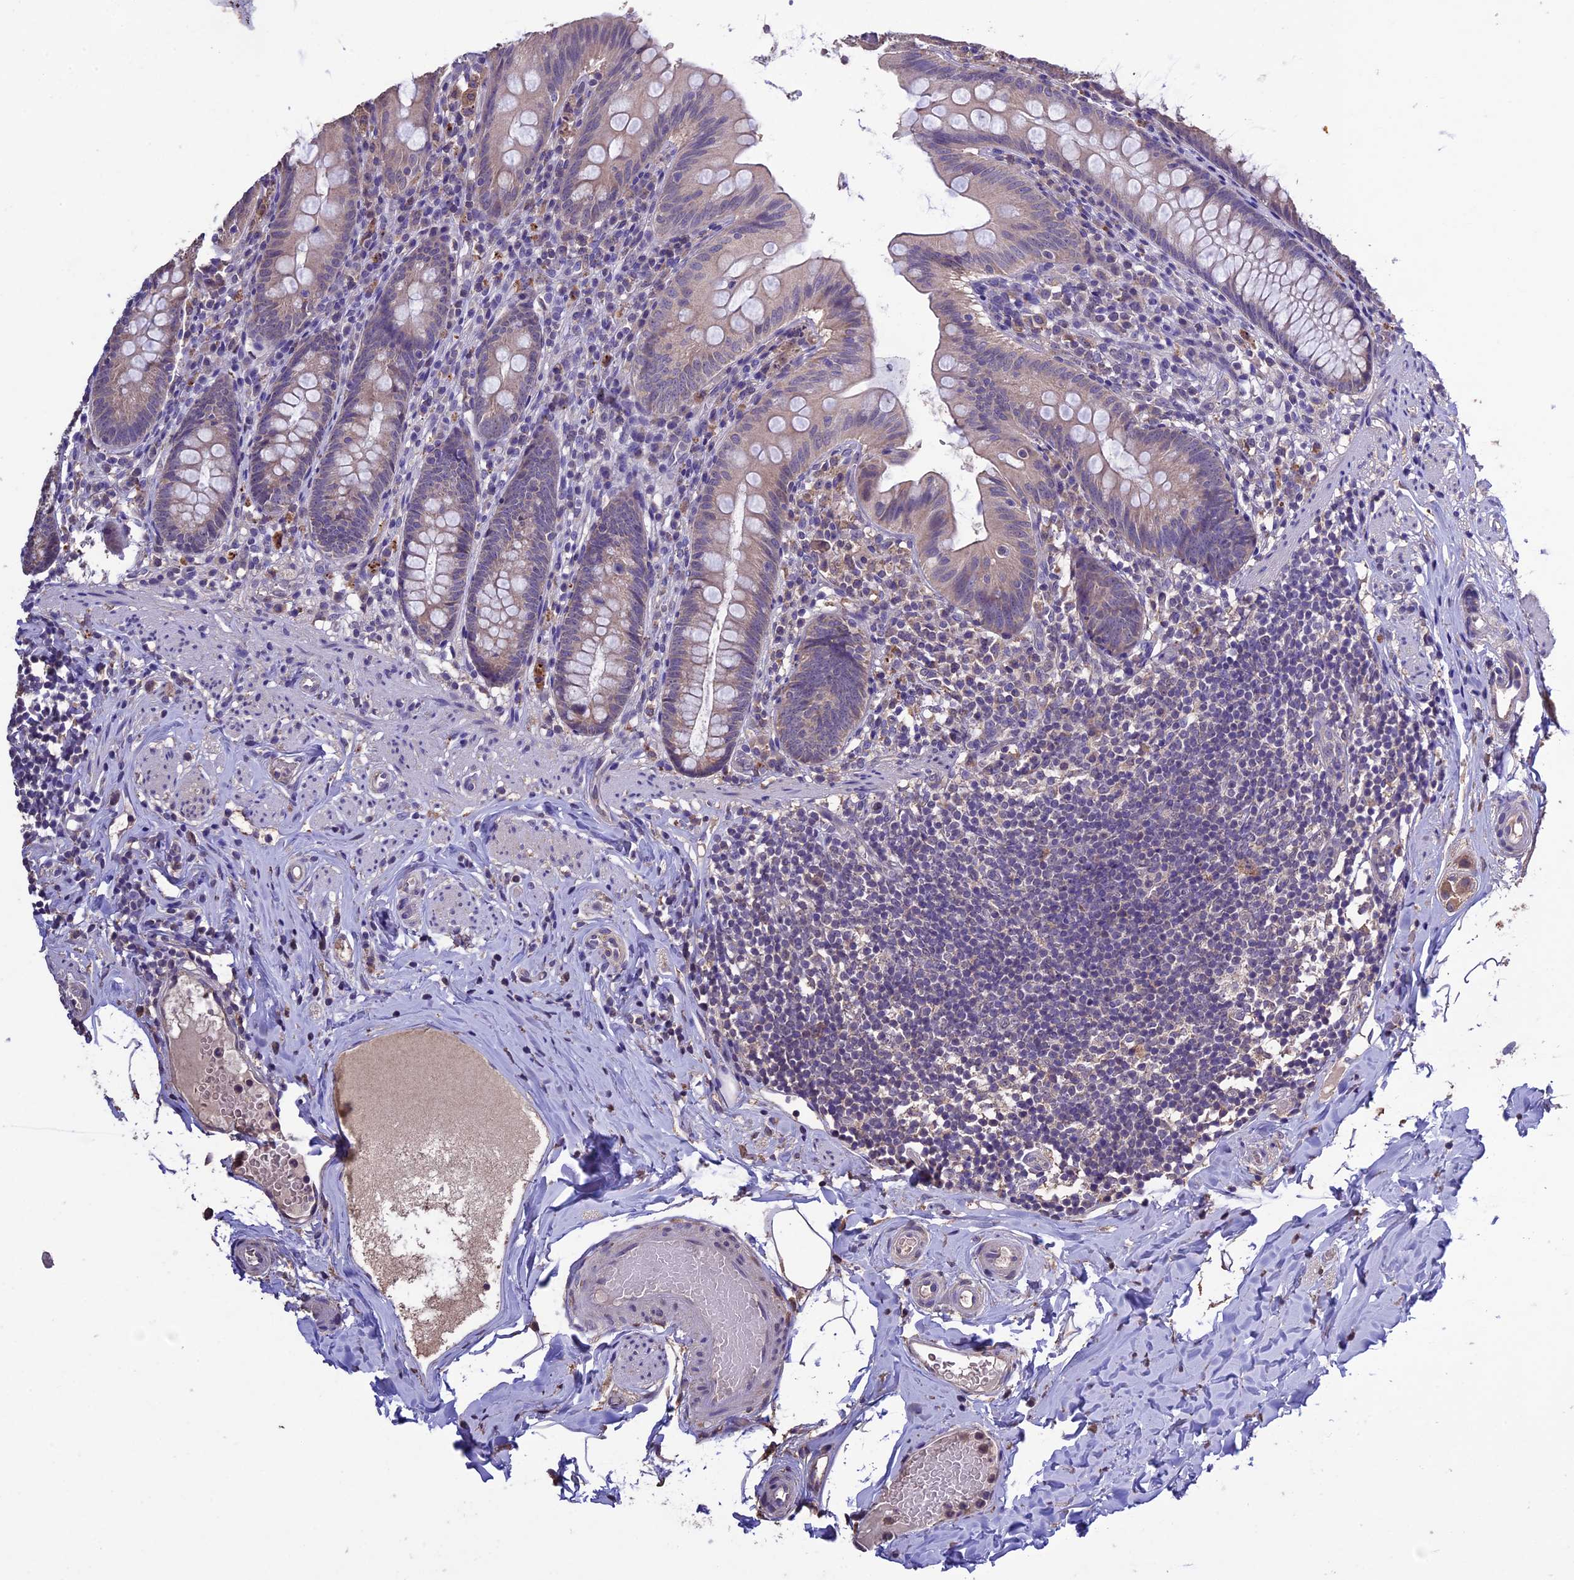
{"staining": {"intensity": "weak", "quantity": "<25%", "location": "cytoplasmic/membranous"}, "tissue": "appendix", "cell_type": "Glandular cells", "image_type": "normal", "snomed": [{"axis": "morphology", "description": "Normal tissue, NOS"}, {"axis": "topography", "description": "Appendix"}], "caption": "Immunohistochemistry (IHC) micrograph of unremarkable human appendix stained for a protein (brown), which displays no expression in glandular cells.", "gene": "DIS3L", "patient": {"sex": "male", "age": 55}}